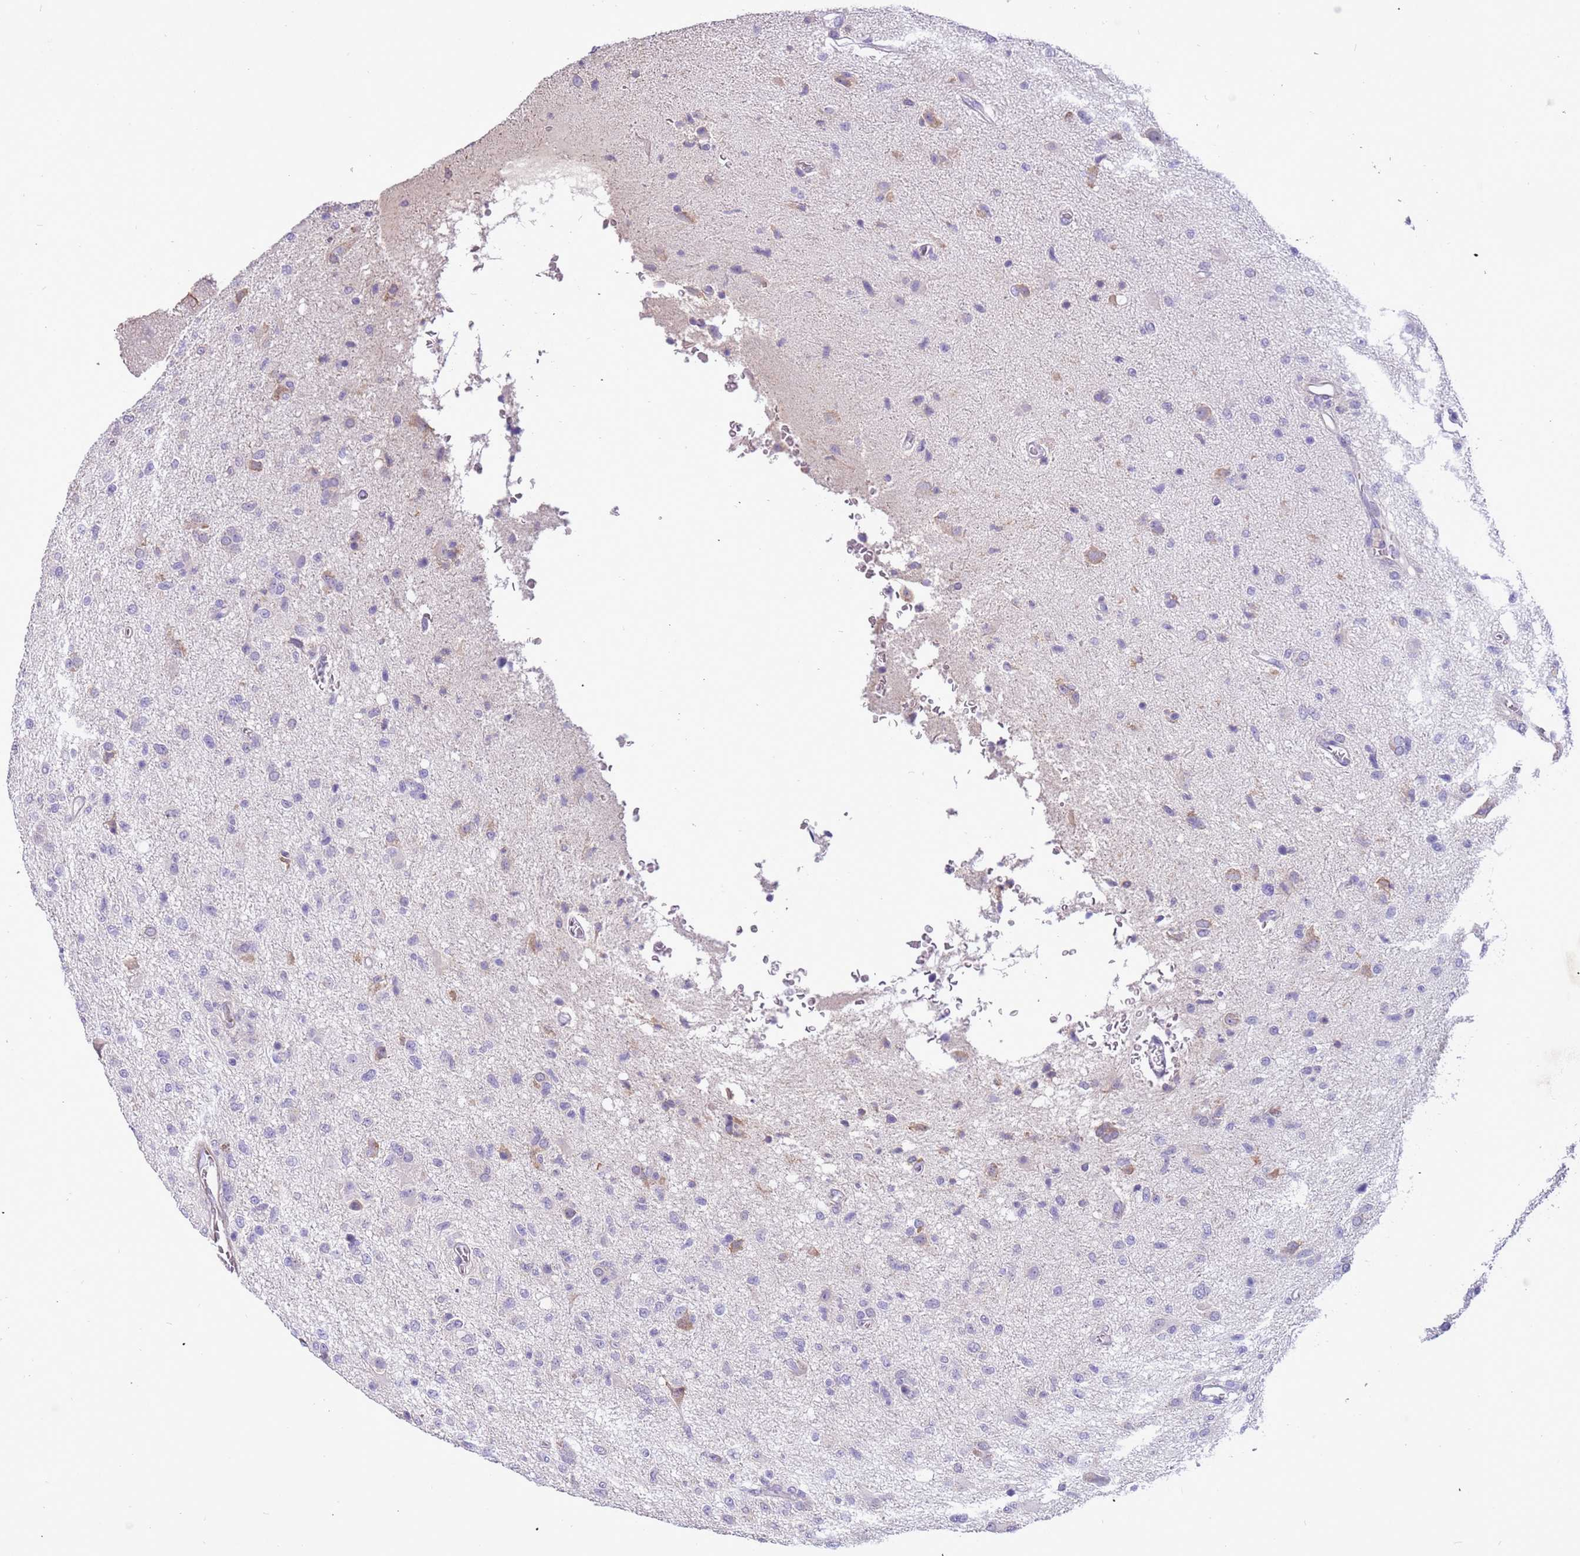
{"staining": {"intensity": "negative", "quantity": "none", "location": "none"}, "tissue": "glioma", "cell_type": "Tumor cells", "image_type": "cancer", "snomed": [{"axis": "morphology", "description": "Glioma, malignant, High grade"}, {"axis": "topography", "description": "Brain"}], "caption": "High power microscopy photomicrograph of an immunohistochemistry image of glioma, revealing no significant staining in tumor cells.", "gene": "PCGF2", "patient": {"sex": "female", "age": 57}}